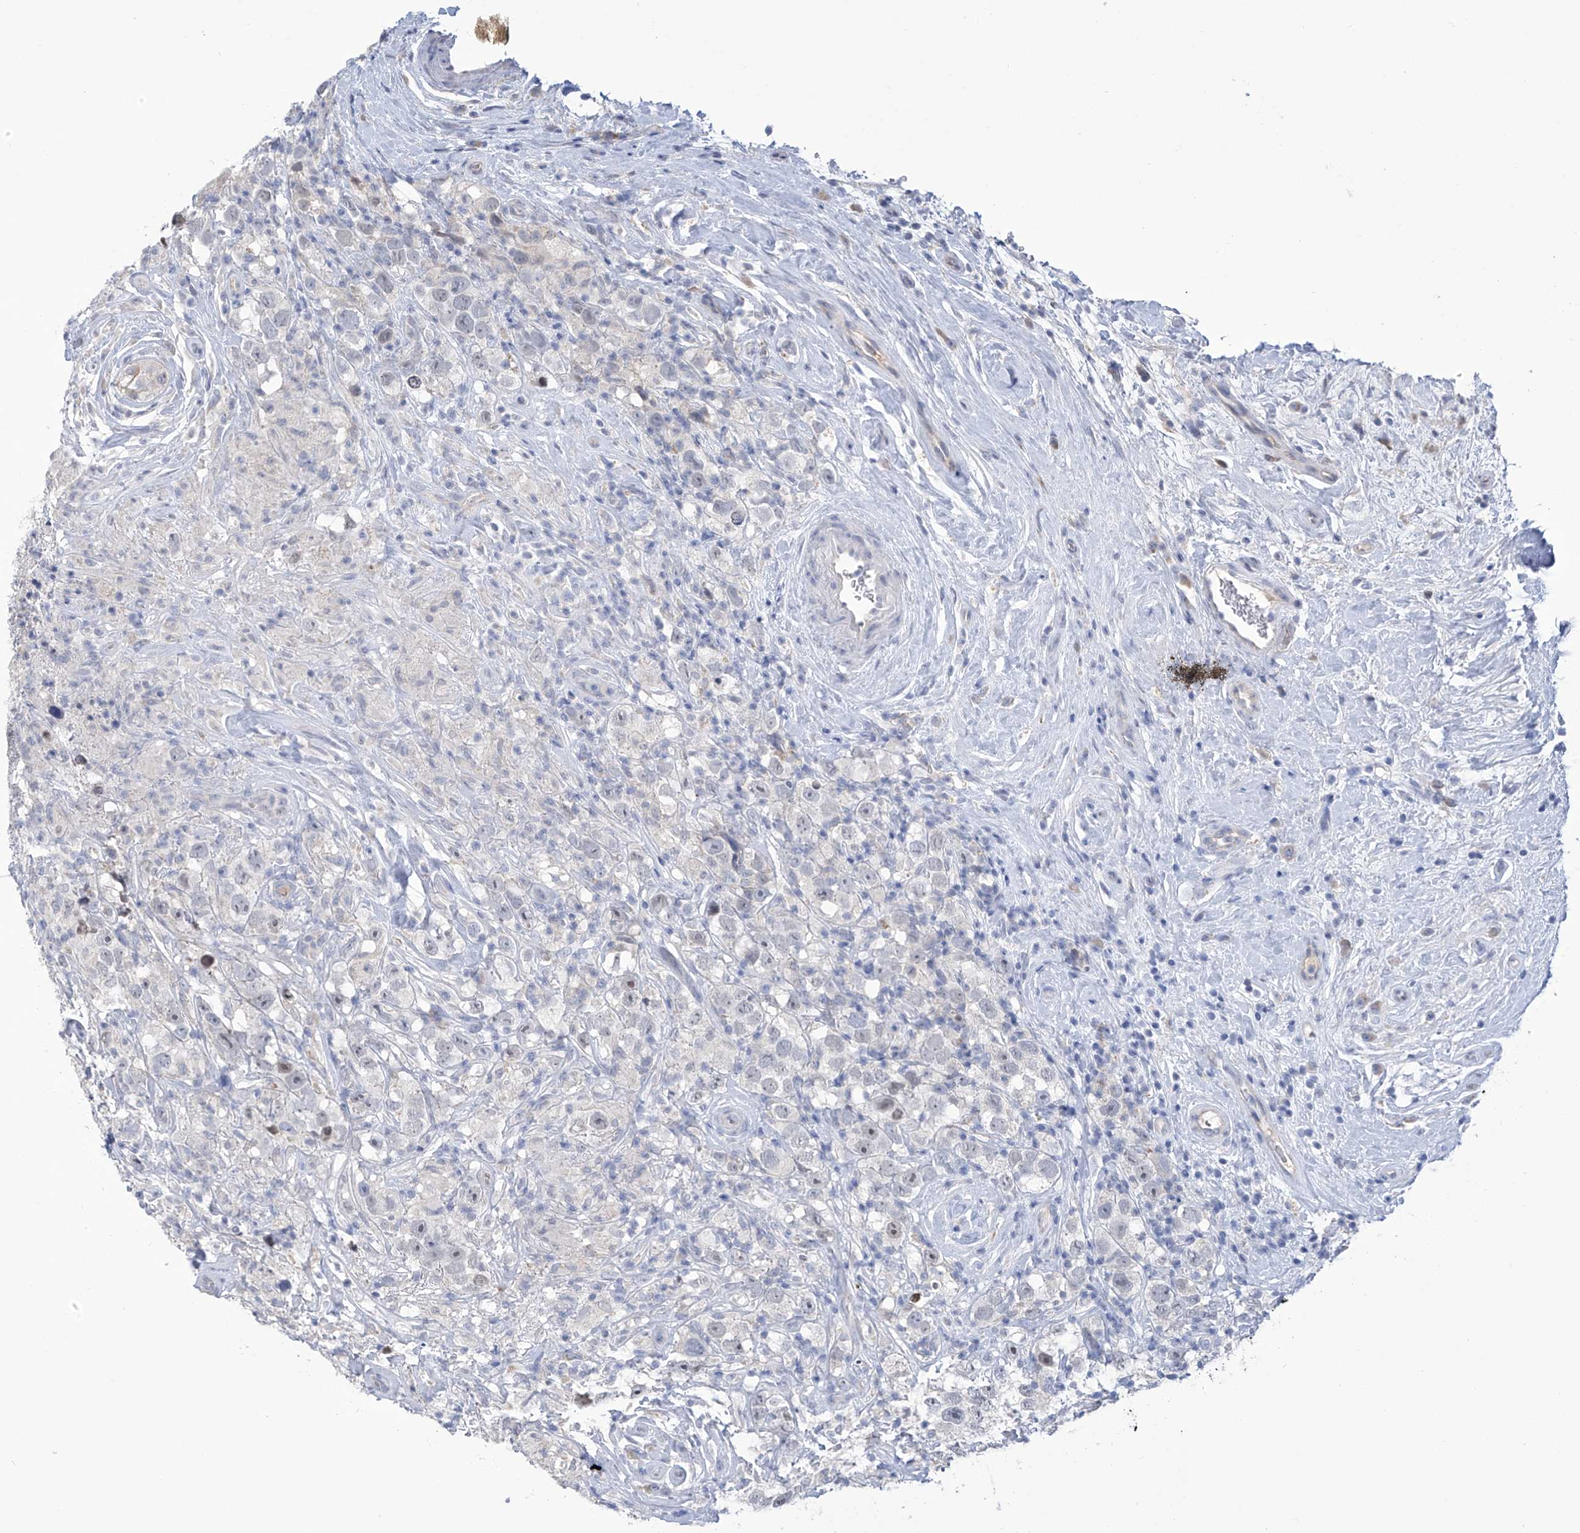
{"staining": {"intensity": "negative", "quantity": "none", "location": "none"}, "tissue": "testis cancer", "cell_type": "Tumor cells", "image_type": "cancer", "snomed": [{"axis": "morphology", "description": "Seminoma, NOS"}, {"axis": "topography", "description": "Testis"}], "caption": "There is no significant positivity in tumor cells of testis cancer.", "gene": "IBA57", "patient": {"sex": "male", "age": 49}}